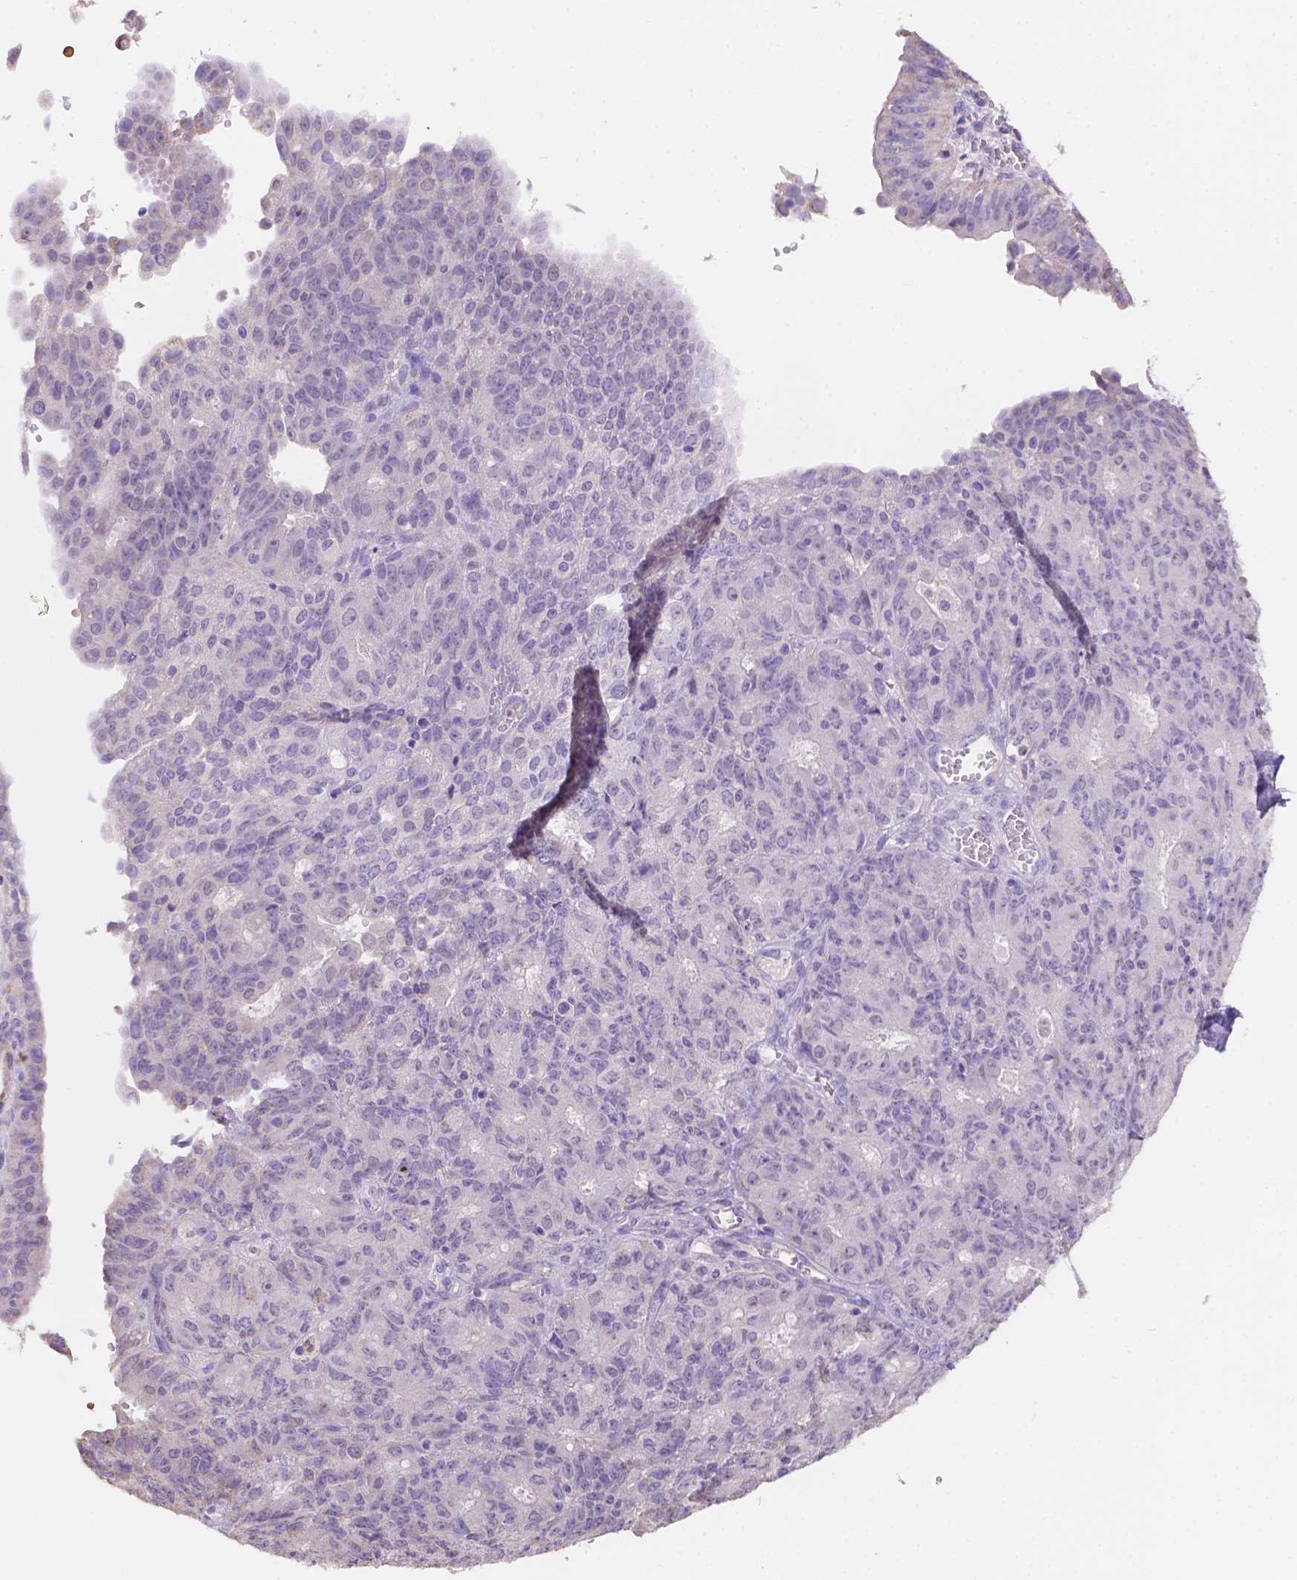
{"staining": {"intensity": "negative", "quantity": "none", "location": "none"}, "tissue": "ovarian cancer", "cell_type": "Tumor cells", "image_type": "cancer", "snomed": [{"axis": "morphology", "description": "Carcinoma, endometroid"}, {"axis": "topography", "description": "Ovary"}], "caption": "An immunohistochemistry (IHC) micrograph of ovarian cancer is shown. There is no staining in tumor cells of ovarian cancer.", "gene": "NXPE2", "patient": {"sex": "female", "age": 42}}